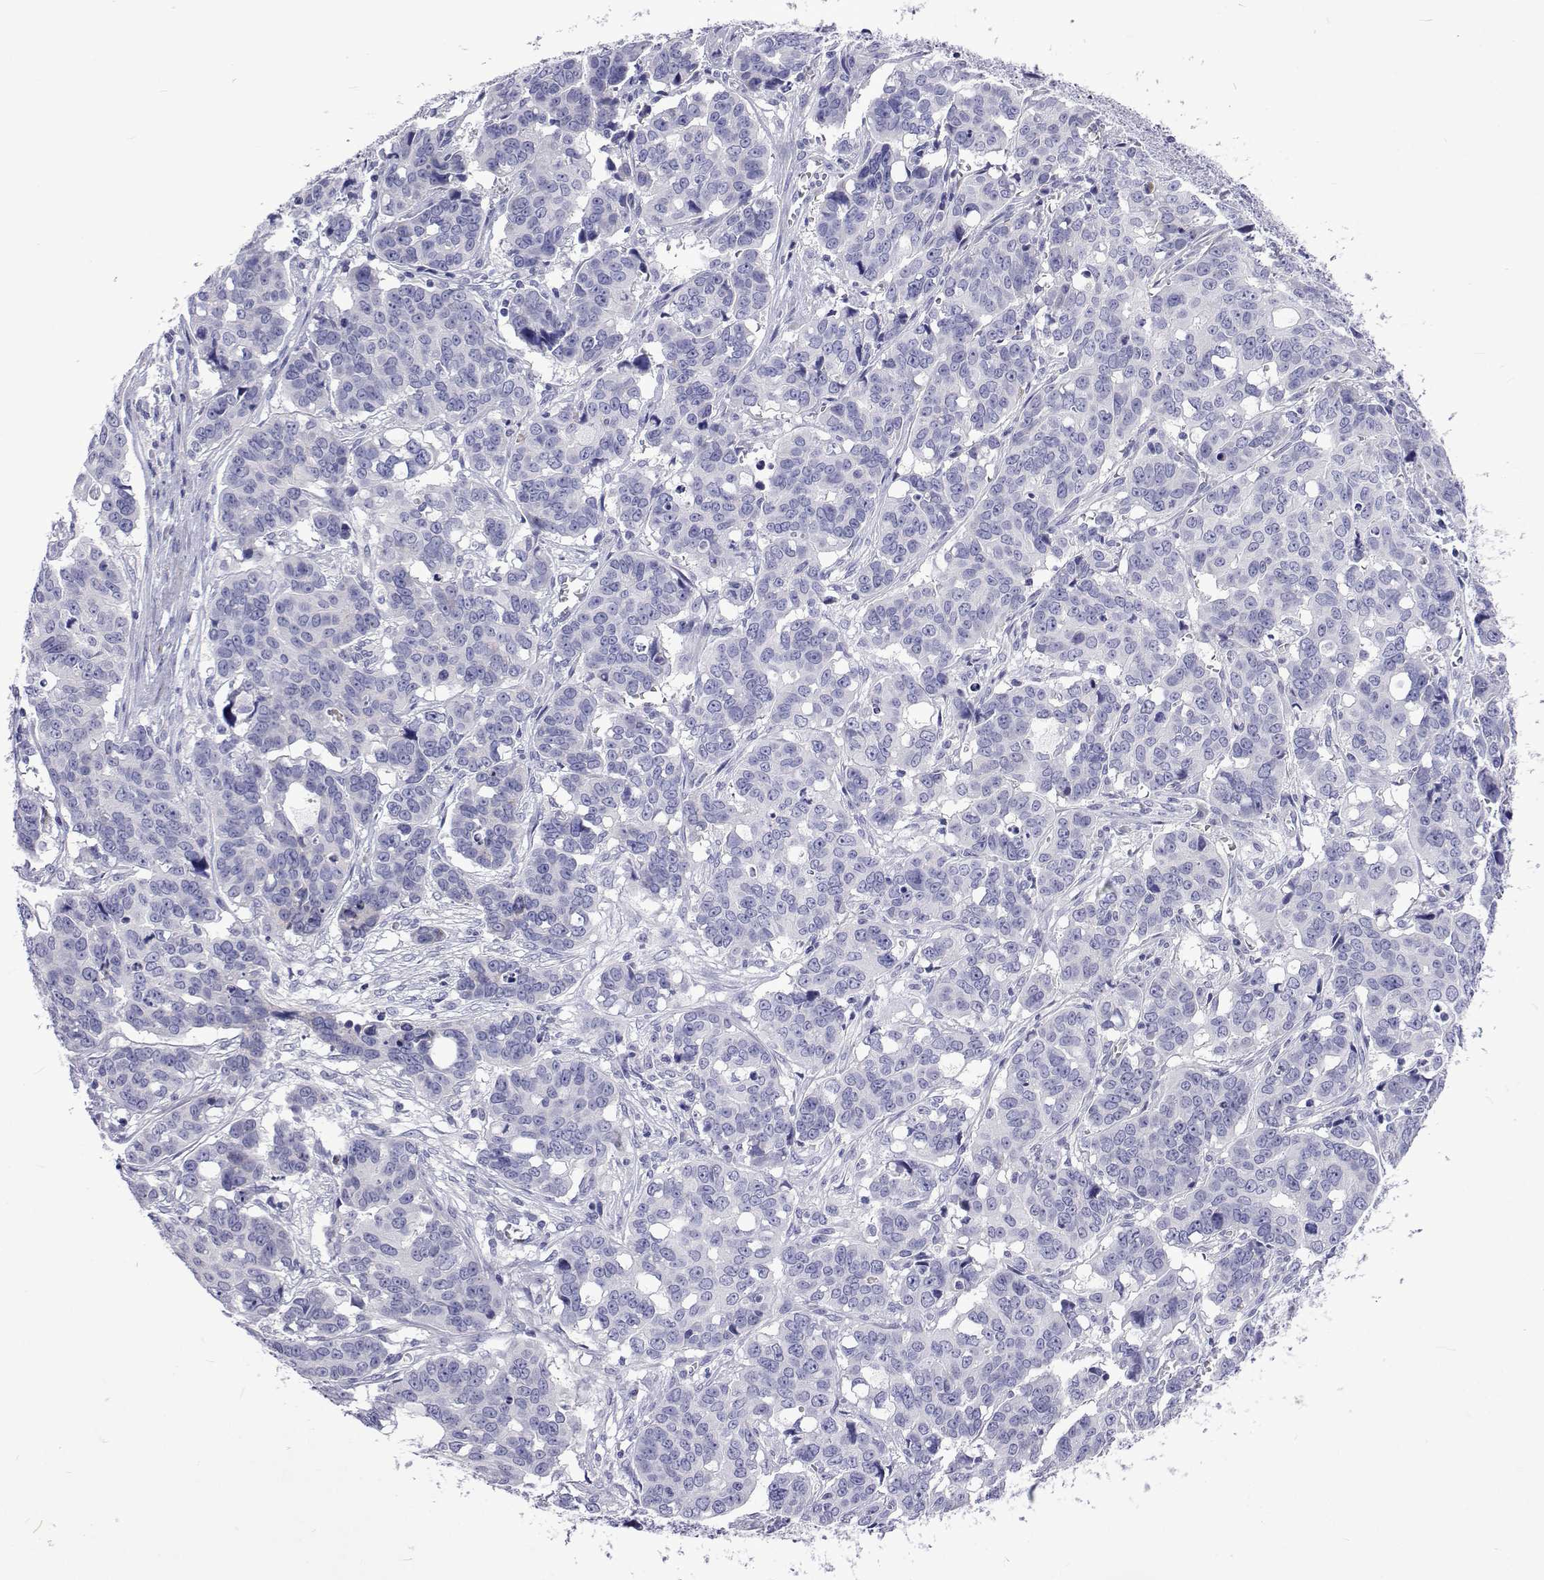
{"staining": {"intensity": "negative", "quantity": "none", "location": "none"}, "tissue": "ovarian cancer", "cell_type": "Tumor cells", "image_type": "cancer", "snomed": [{"axis": "morphology", "description": "Carcinoma, endometroid"}, {"axis": "topography", "description": "Ovary"}], "caption": "IHC of endometroid carcinoma (ovarian) exhibits no staining in tumor cells. The staining is performed using DAB brown chromogen with nuclei counter-stained in using hematoxylin.", "gene": "UMODL1", "patient": {"sex": "female", "age": 78}}